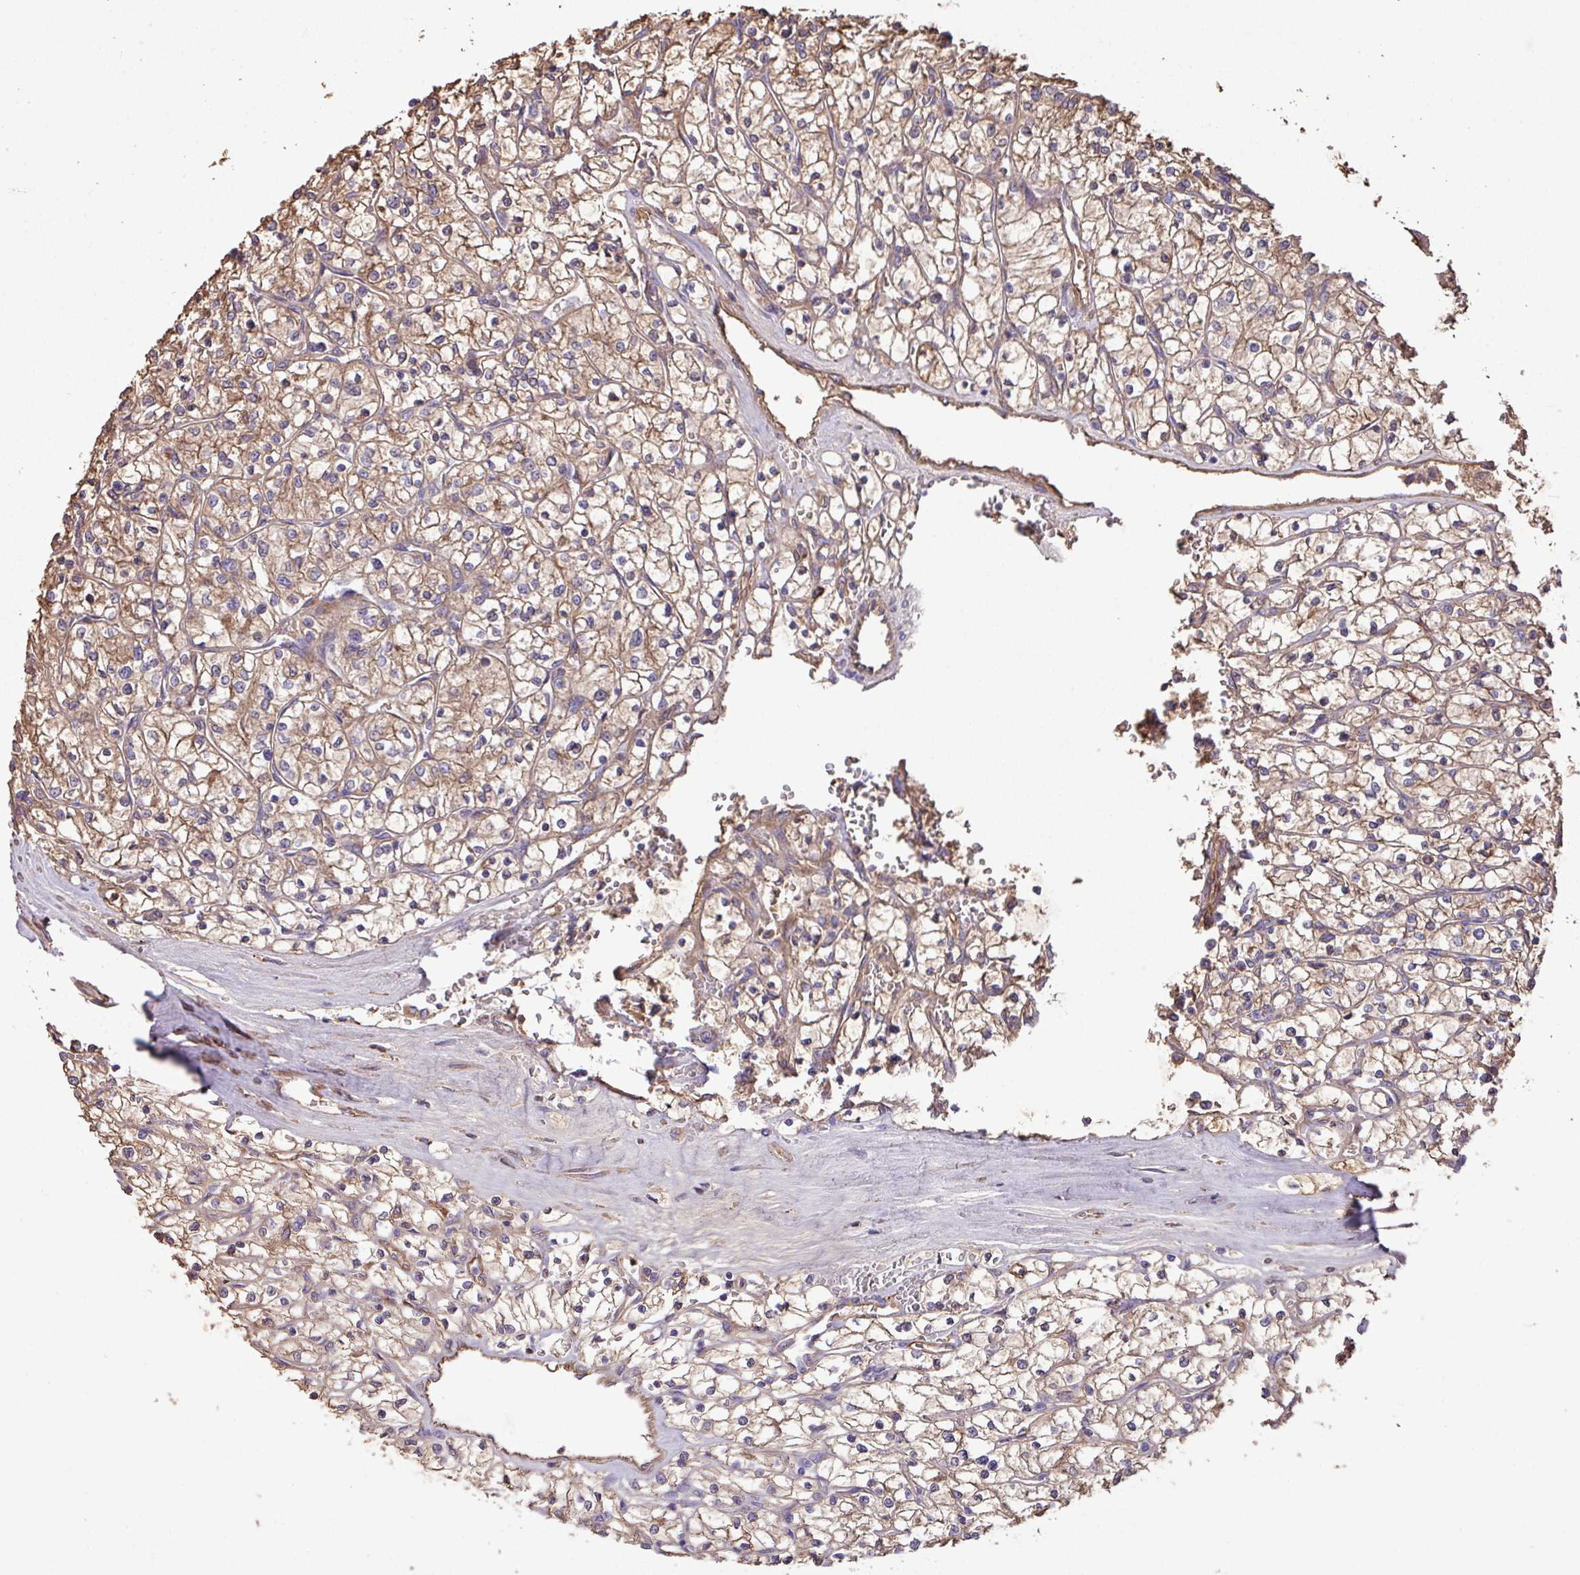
{"staining": {"intensity": "moderate", "quantity": ">75%", "location": "cytoplasmic/membranous"}, "tissue": "renal cancer", "cell_type": "Tumor cells", "image_type": "cancer", "snomed": [{"axis": "morphology", "description": "Adenocarcinoma, NOS"}, {"axis": "topography", "description": "Kidney"}], "caption": "Tumor cells reveal medium levels of moderate cytoplasmic/membranous expression in about >75% of cells in renal adenocarcinoma. Immunohistochemistry stains the protein of interest in brown and the nuclei are stained blue.", "gene": "LRRC53", "patient": {"sex": "female", "age": 64}}